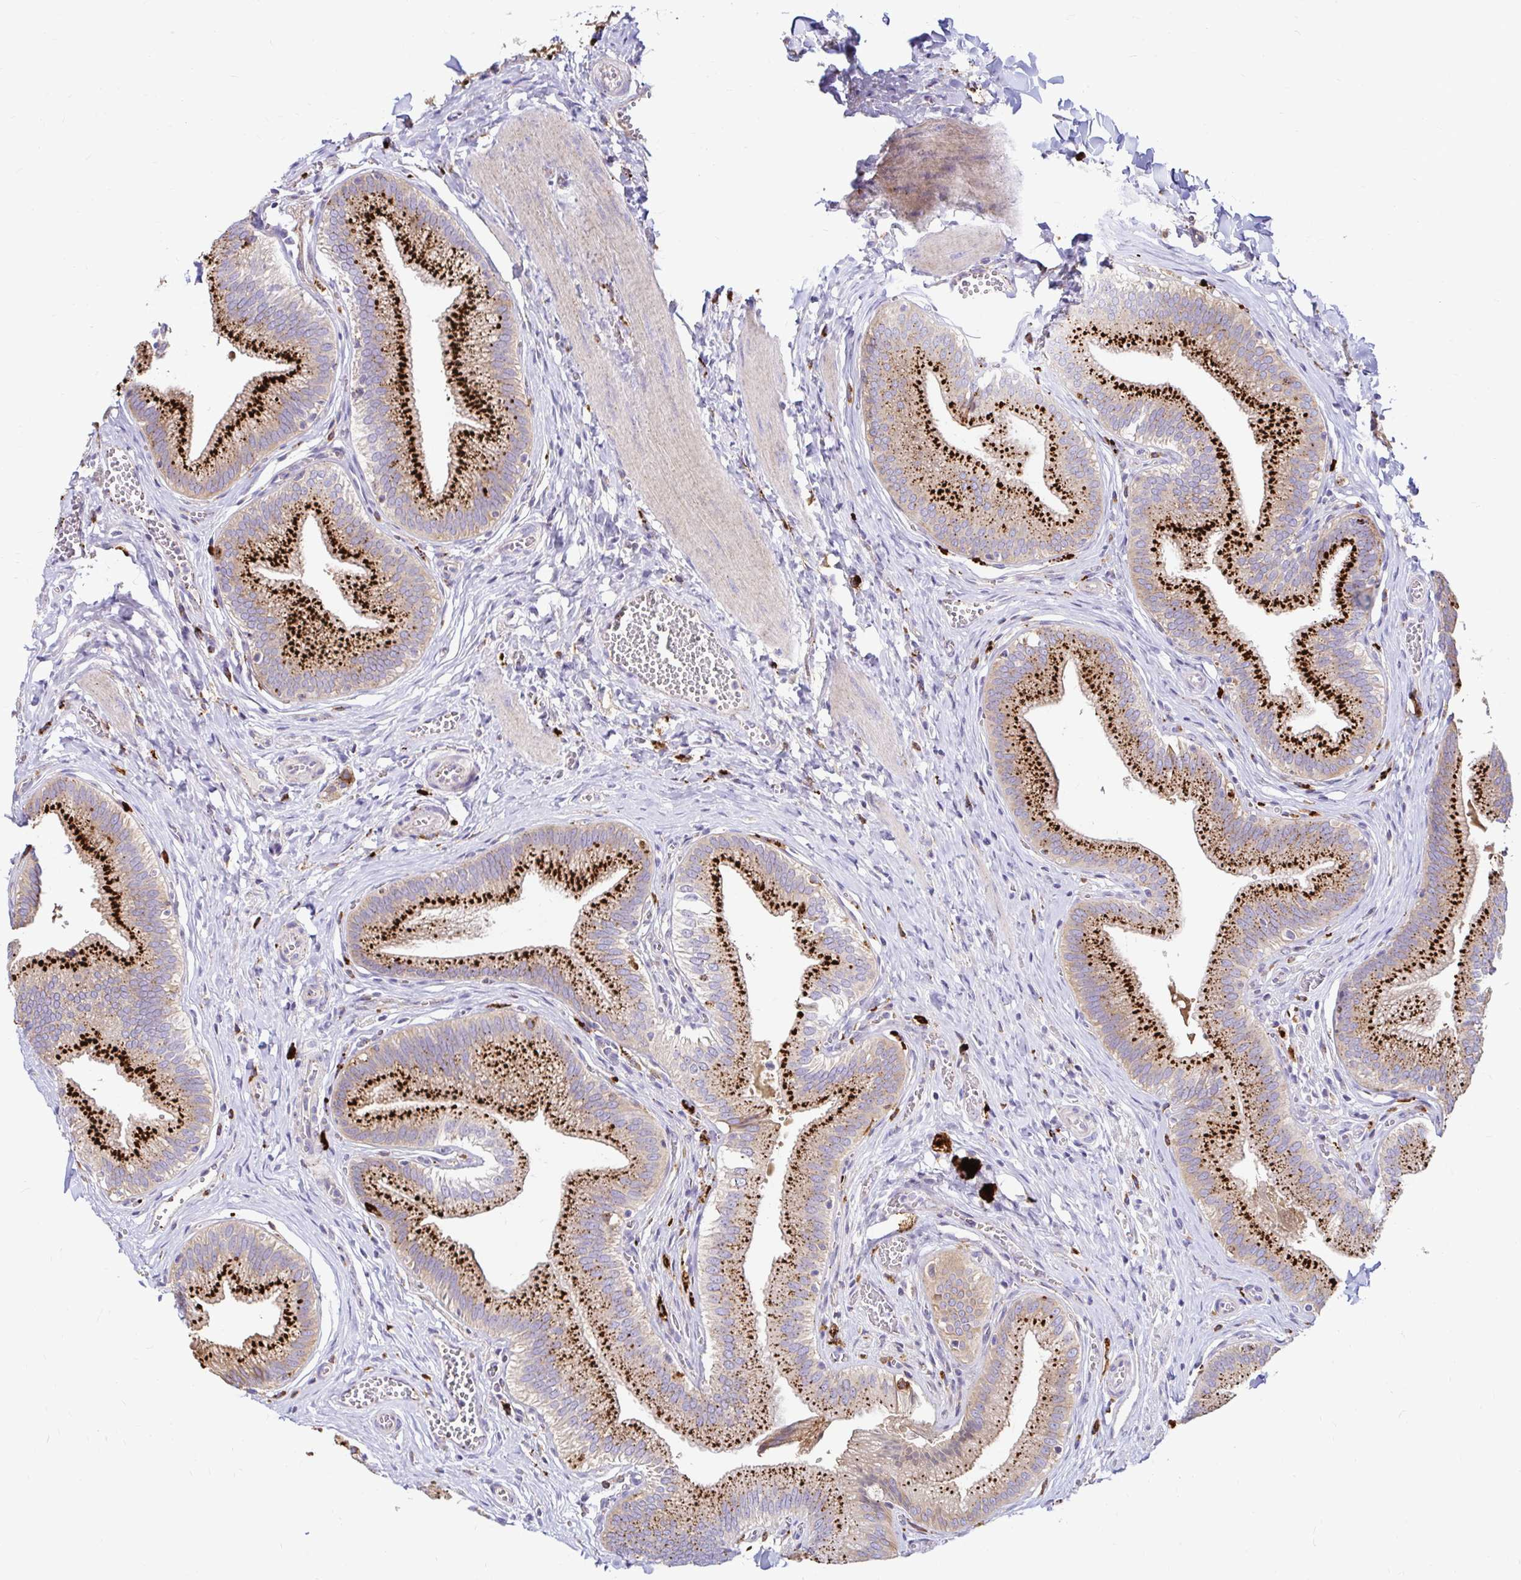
{"staining": {"intensity": "strong", "quantity": ">75%", "location": "cytoplasmic/membranous"}, "tissue": "gallbladder", "cell_type": "Glandular cells", "image_type": "normal", "snomed": [{"axis": "morphology", "description": "Normal tissue, NOS"}, {"axis": "topography", "description": "Gallbladder"}], "caption": "Immunohistochemical staining of unremarkable gallbladder exhibits >75% levels of strong cytoplasmic/membranous protein positivity in about >75% of glandular cells.", "gene": "FUCA1", "patient": {"sex": "male", "age": 17}}